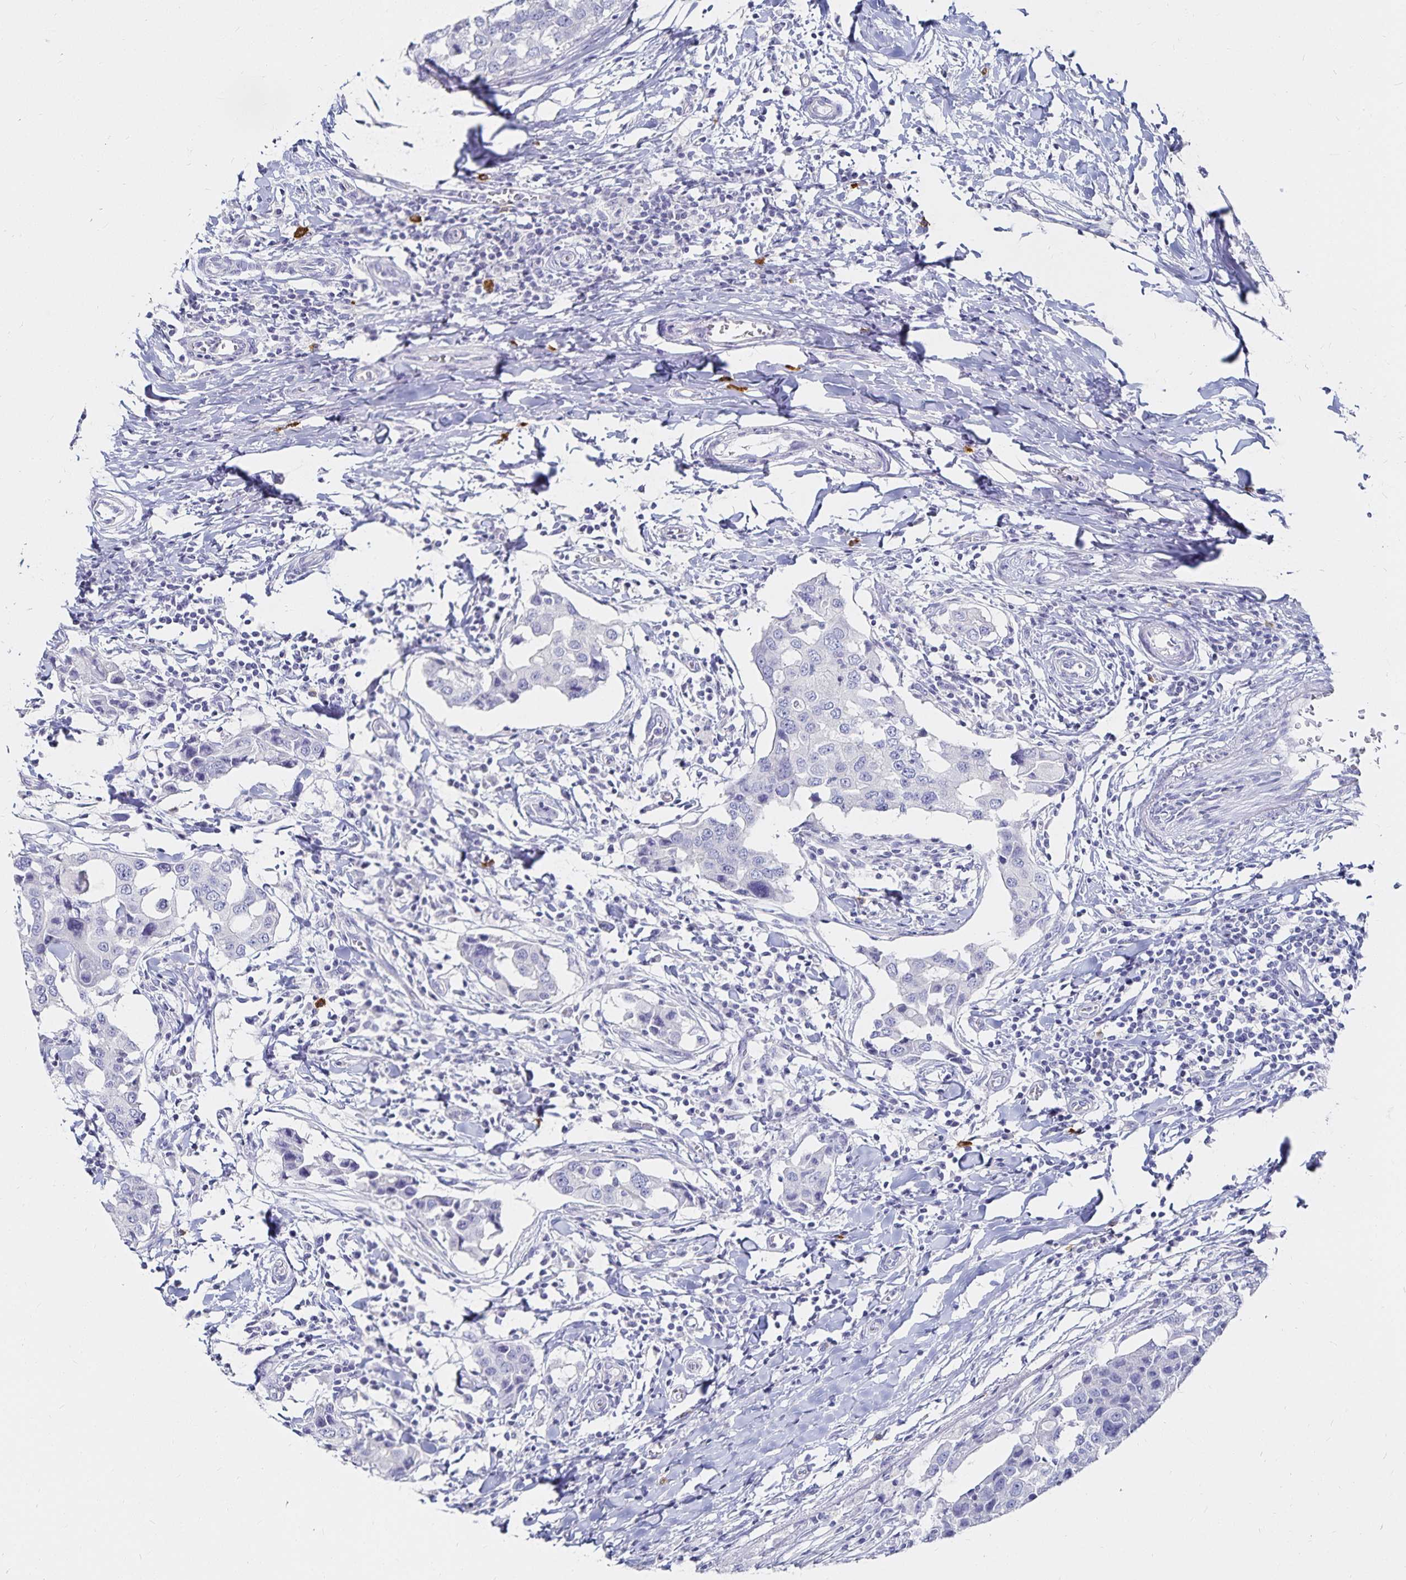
{"staining": {"intensity": "negative", "quantity": "none", "location": "none"}, "tissue": "breast cancer", "cell_type": "Tumor cells", "image_type": "cancer", "snomed": [{"axis": "morphology", "description": "Duct carcinoma"}, {"axis": "topography", "description": "Breast"}], "caption": "There is no significant staining in tumor cells of breast cancer (infiltrating ductal carcinoma).", "gene": "TNIP1", "patient": {"sex": "female", "age": 27}}